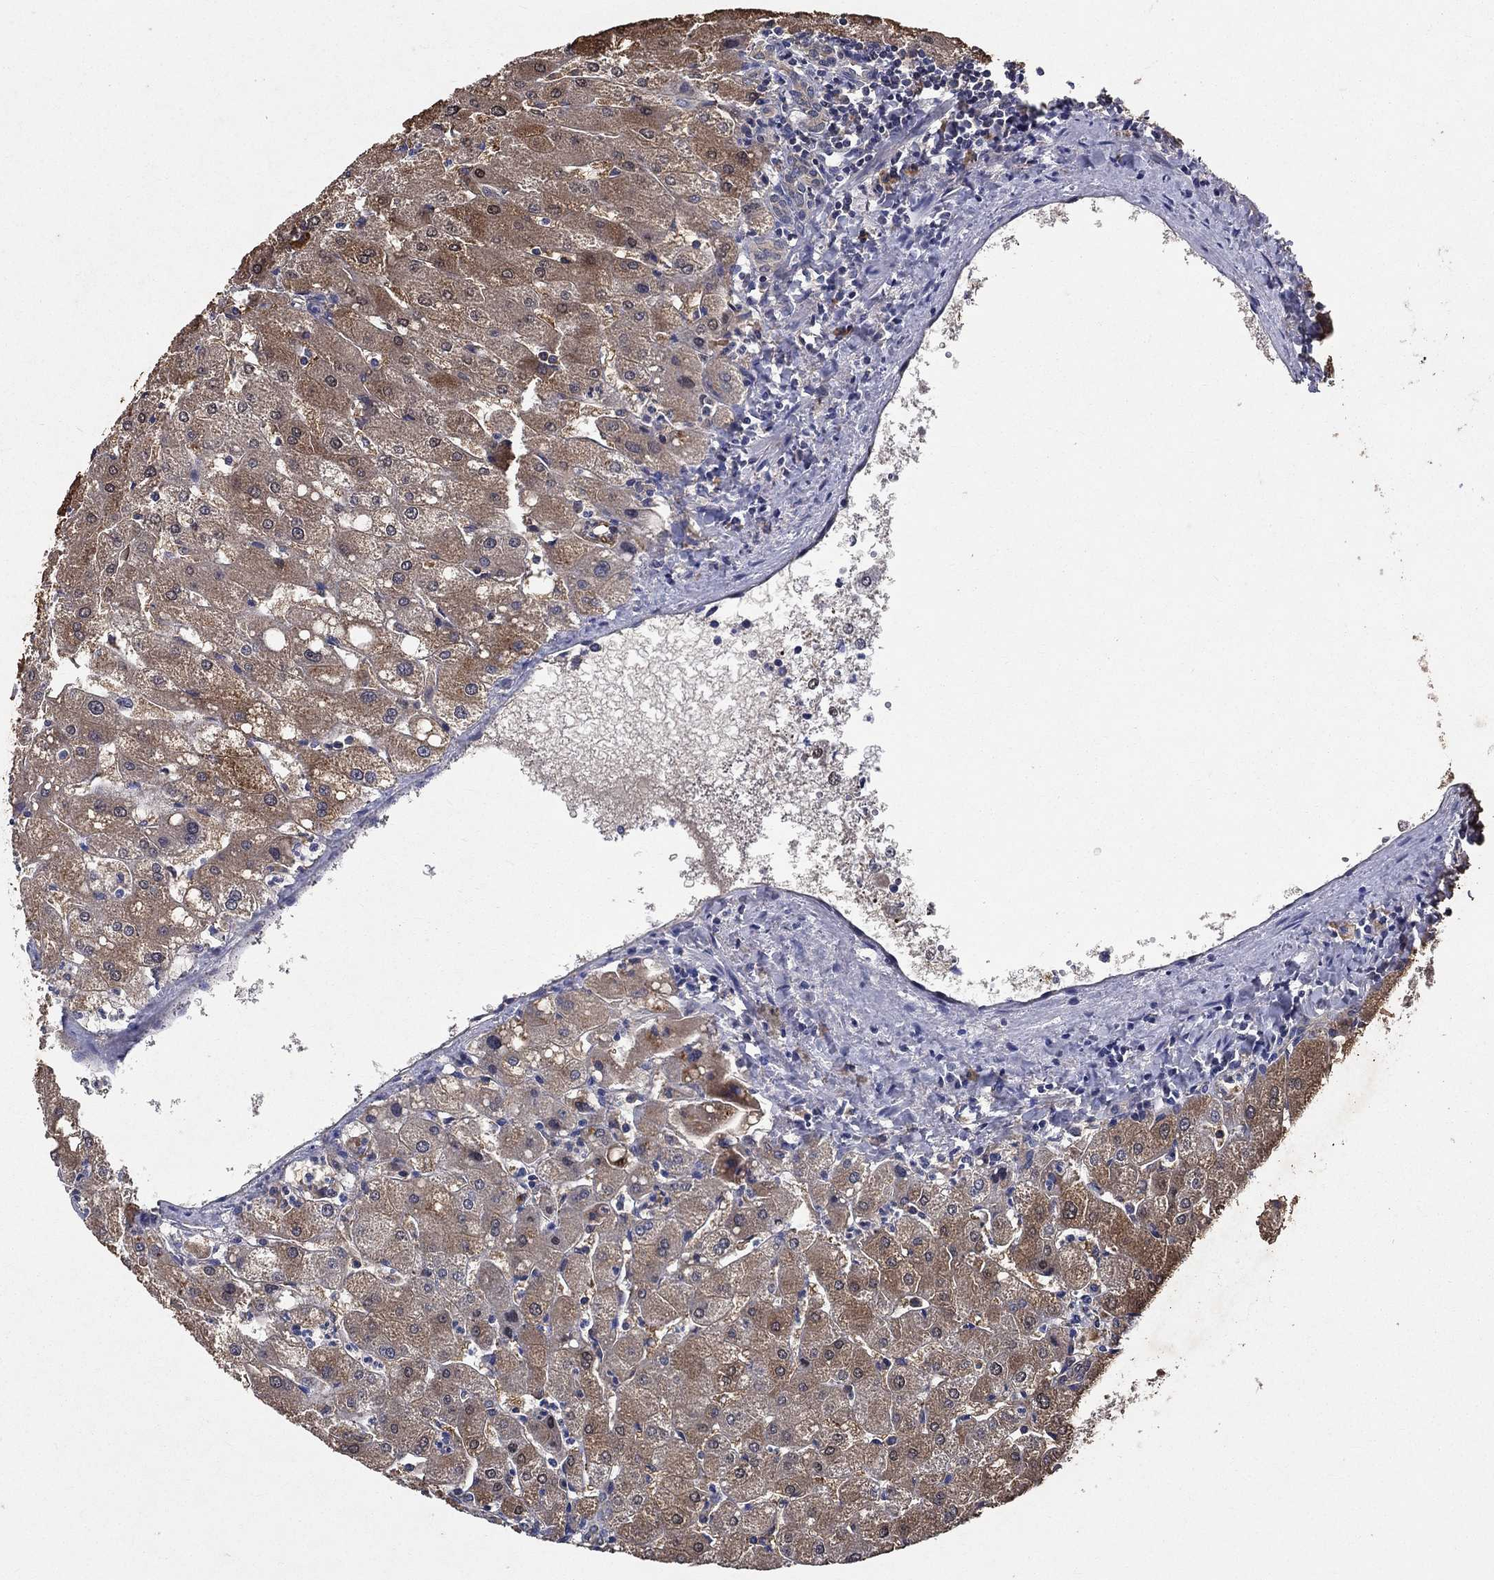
{"staining": {"intensity": "negative", "quantity": "none", "location": "none"}, "tissue": "liver", "cell_type": "Cholangiocytes", "image_type": "normal", "snomed": [{"axis": "morphology", "description": "Normal tissue, NOS"}, {"axis": "topography", "description": "Liver"}], "caption": "This is an immunohistochemistry (IHC) photomicrograph of benign liver. There is no expression in cholangiocytes.", "gene": "PROZ", "patient": {"sex": "male", "age": 67}}